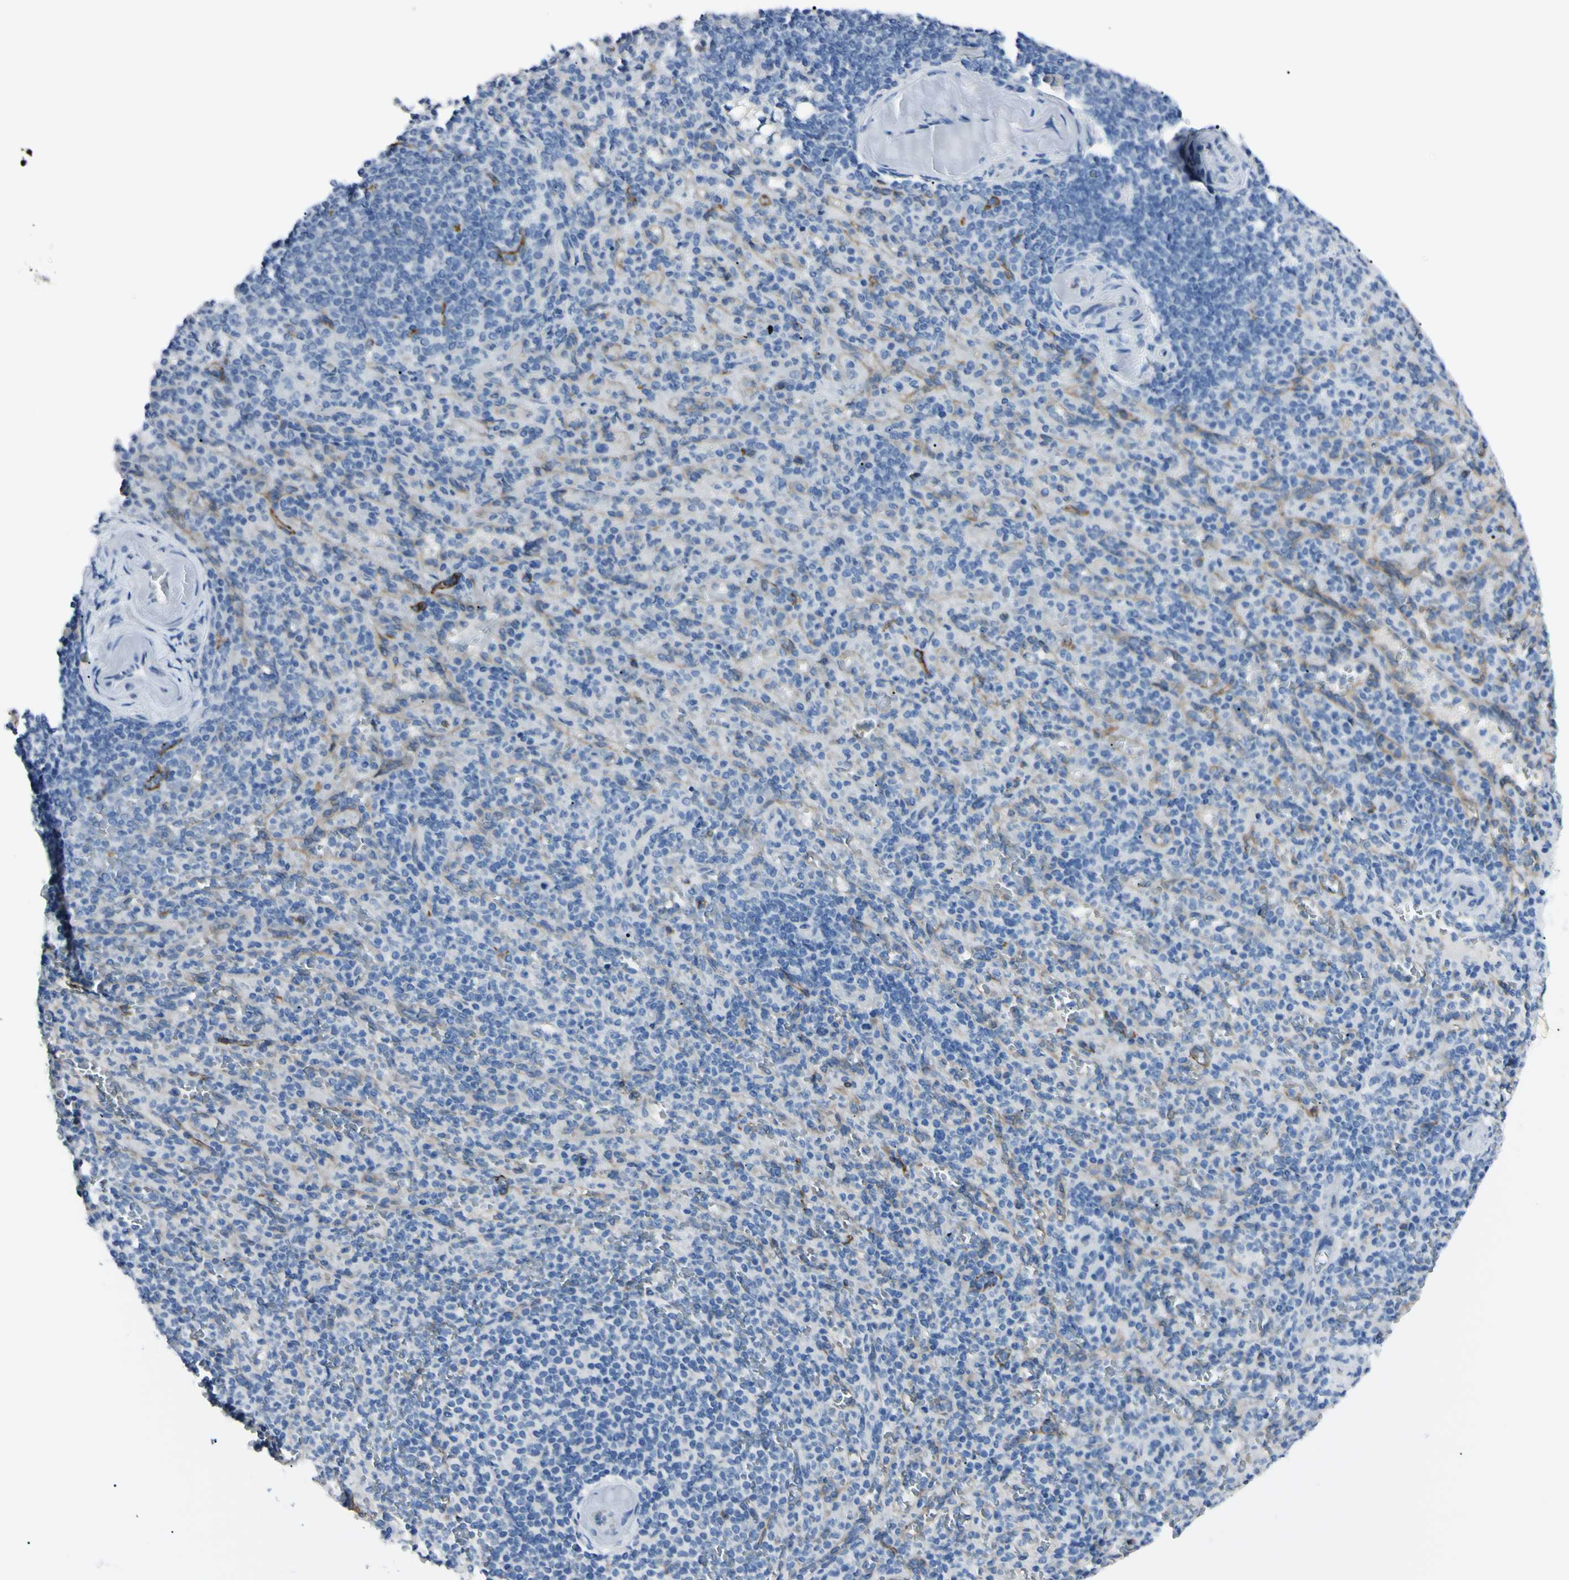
{"staining": {"intensity": "negative", "quantity": "none", "location": "none"}, "tissue": "spleen", "cell_type": "Cells in red pulp", "image_type": "normal", "snomed": [{"axis": "morphology", "description": "Normal tissue, NOS"}, {"axis": "topography", "description": "Spleen"}], "caption": "An immunohistochemistry (IHC) histopathology image of normal spleen is shown. There is no staining in cells in red pulp of spleen. (Stains: DAB IHC with hematoxylin counter stain, Microscopy: brightfield microscopy at high magnification).", "gene": "FOLH1", "patient": {"sex": "female", "age": 74}}